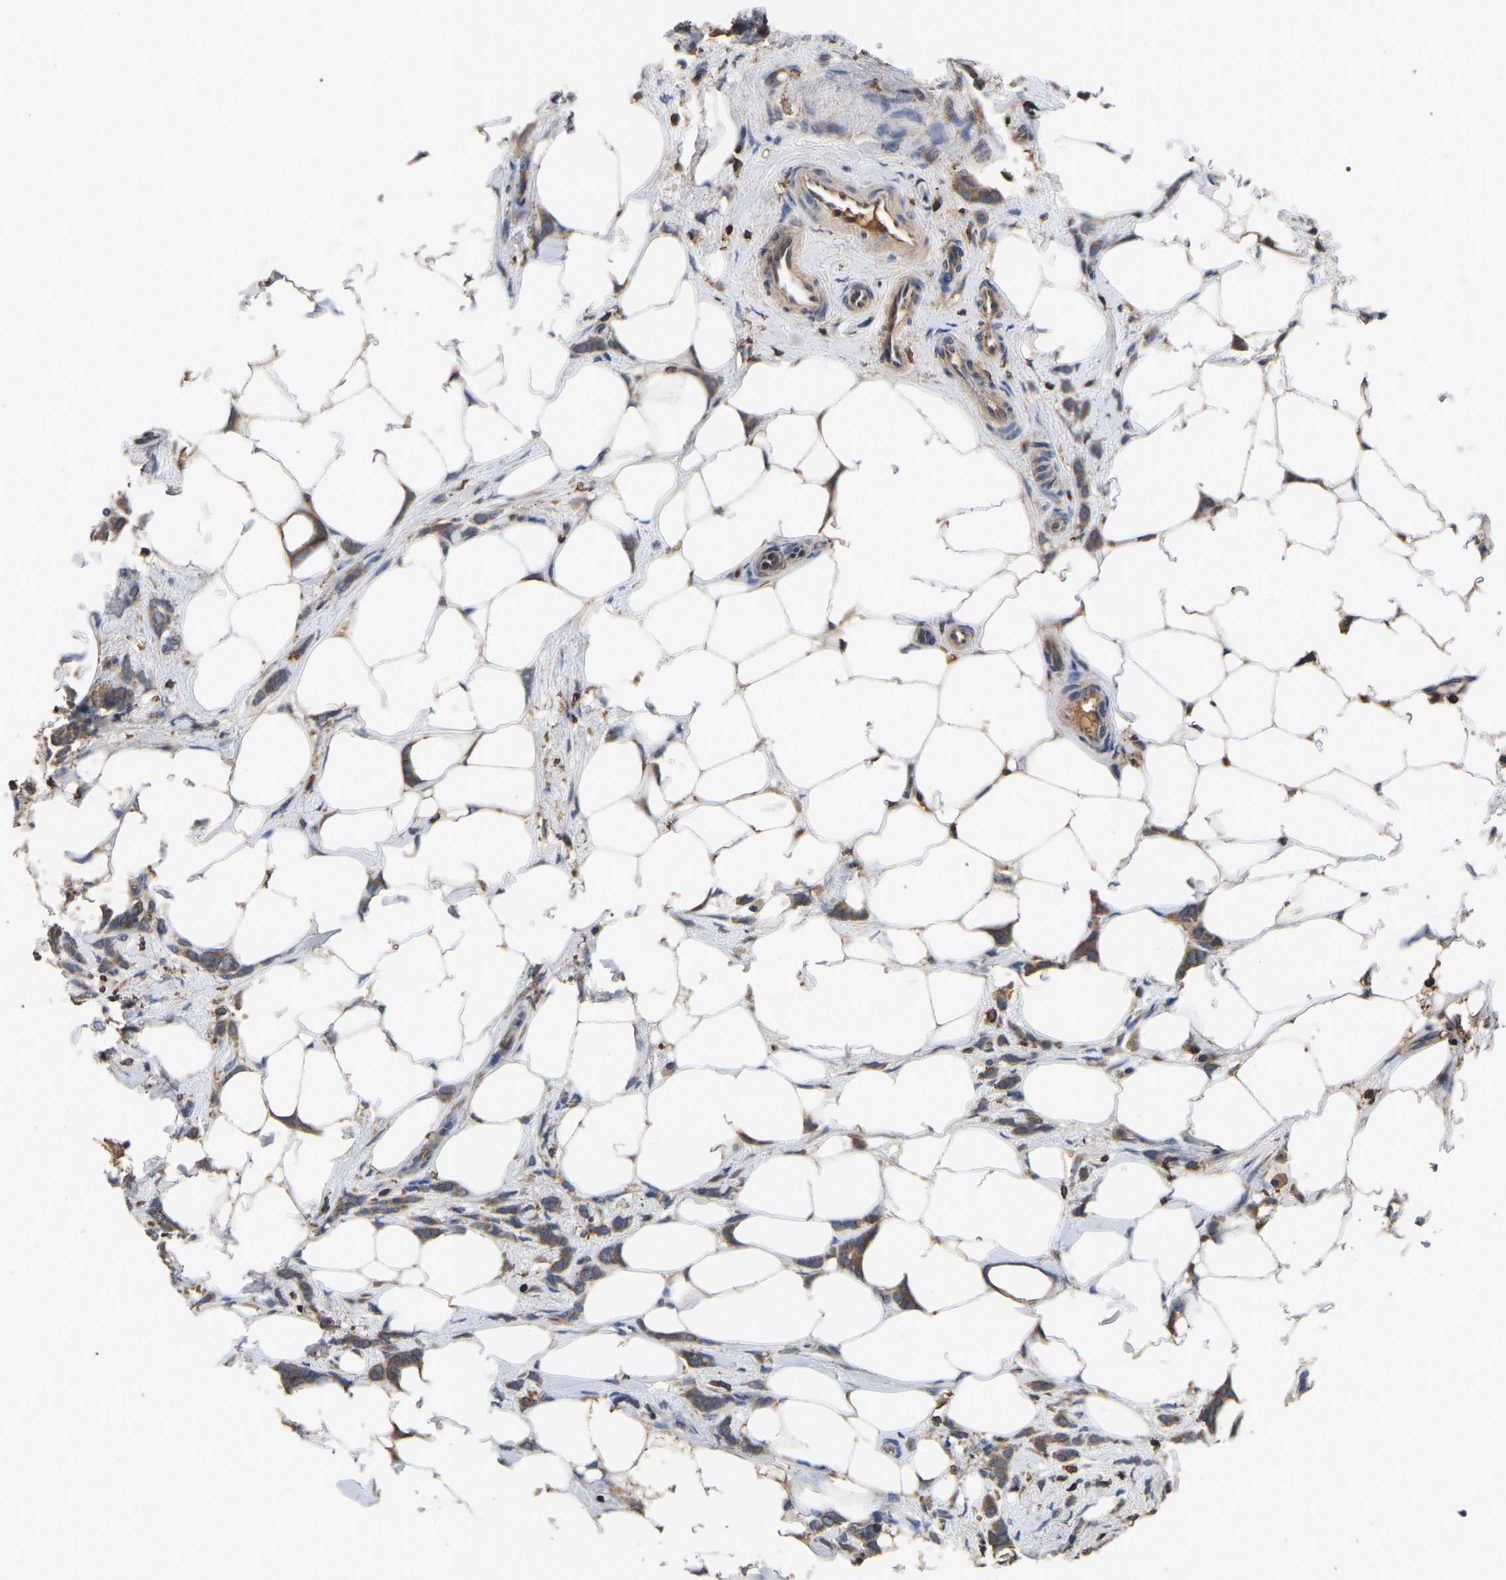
{"staining": {"intensity": "moderate", "quantity": ">75%", "location": "cytoplasmic/membranous"}, "tissue": "breast cancer", "cell_type": "Tumor cells", "image_type": "cancer", "snomed": [{"axis": "morphology", "description": "Lobular carcinoma, in situ"}, {"axis": "morphology", "description": "Lobular carcinoma"}, {"axis": "topography", "description": "Breast"}], "caption": "This image exhibits IHC staining of breast cancer (lobular carcinoma), with medium moderate cytoplasmic/membranous staining in about >75% of tumor cells.", "gene": "SMPD2", "patient": {"sex": "female", "age": 41}}